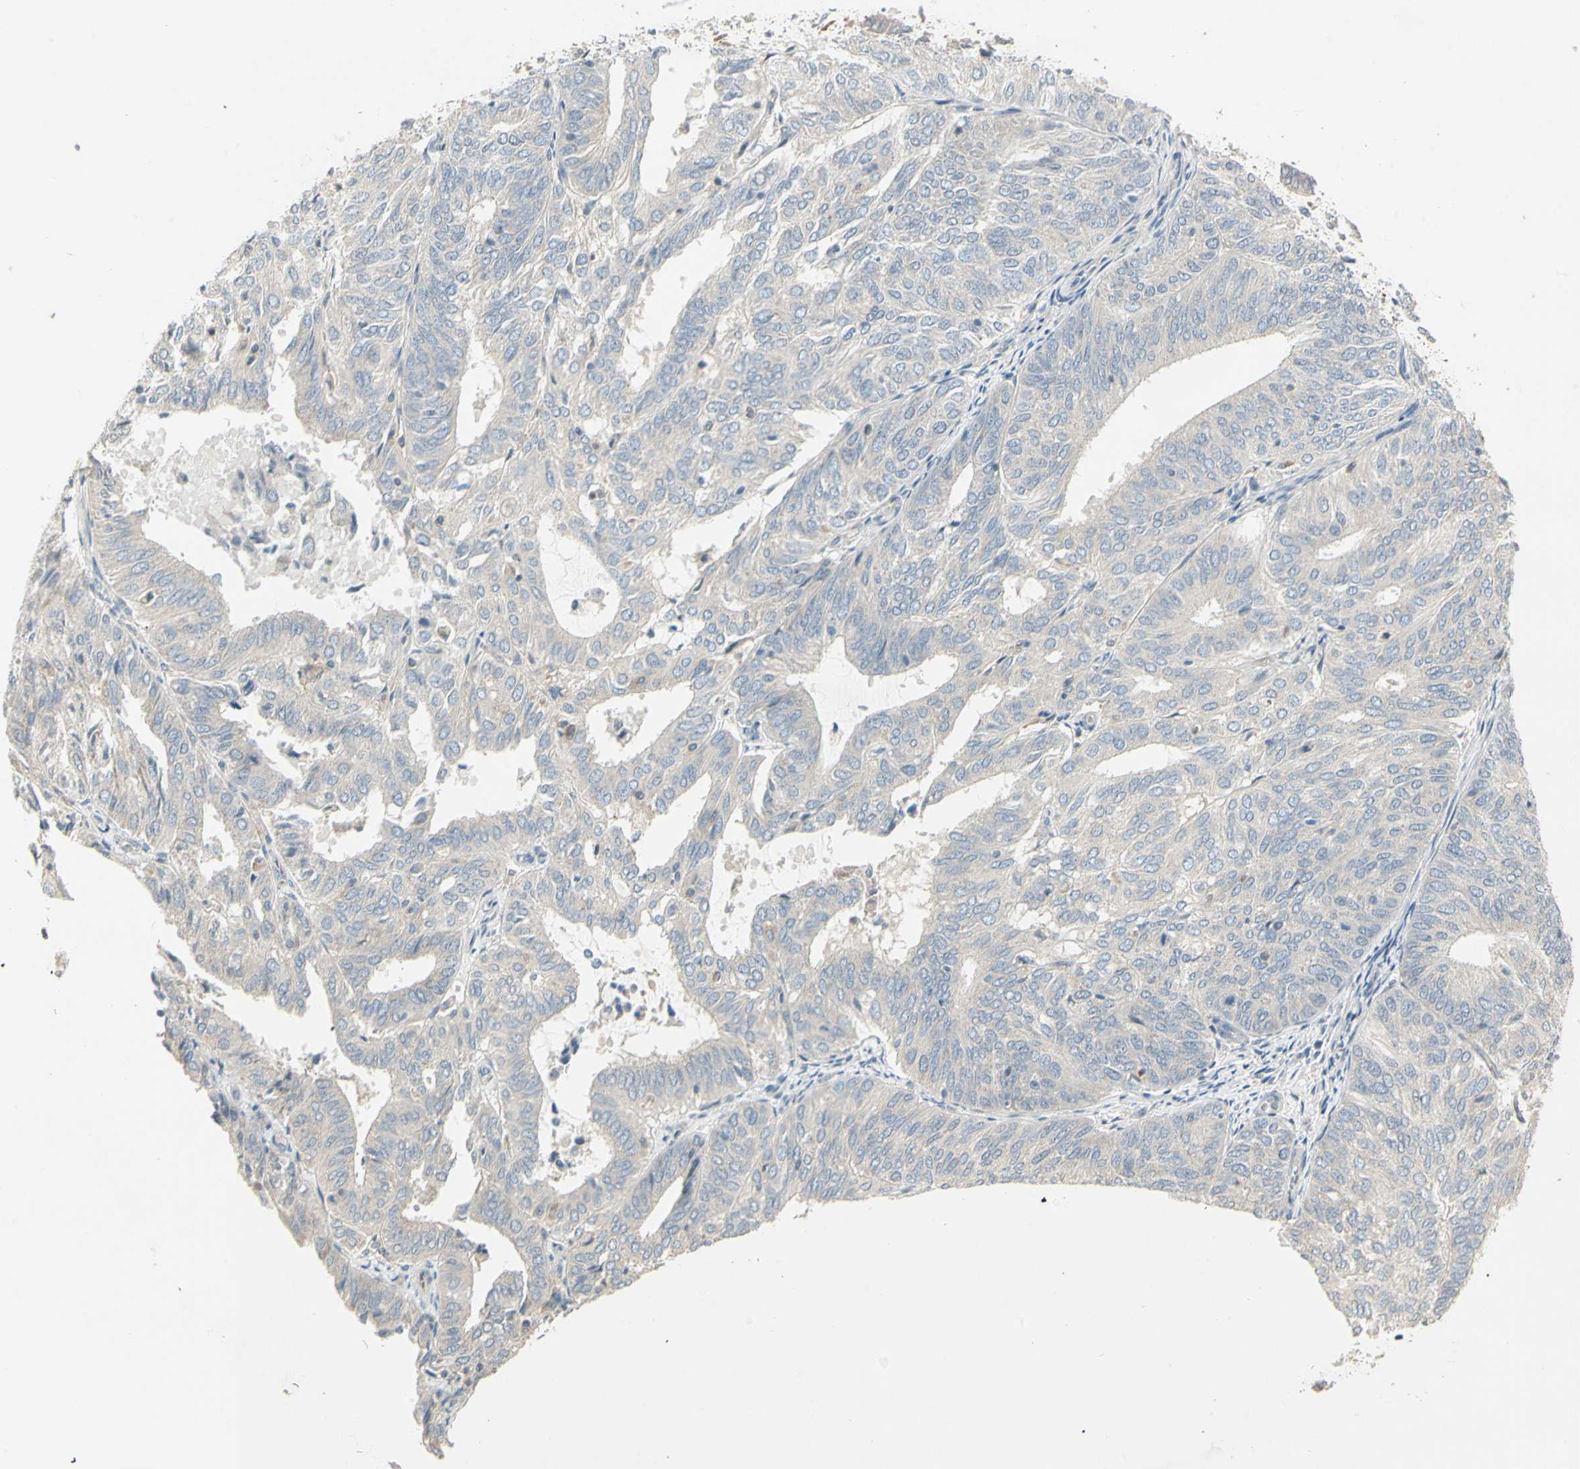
{"staining": {"intensity": "weak", "quantity": "25%-75%", "location": "cytoplasmic/membranous"}, "tissue": "endometrial cancer", "cell_type": "Tumor cells", "image_type": "cancer", "snomed": [{"axis": "morphology", "description": "Adenocarcinoma, NOS"}, {"axis": "topography", "description": "Uterus"}], "caption": "Immunohistochemistry (IHC) photomicrograph of adenocarcinoma (endometrial) stained for a protein (brown), which reveals low levels of weak cytoplasmic/membranous staining in approximately 25%-75% of tumor cells.", "gene": "ZFP36", "patient": {"sex": "female", "age": 60}}